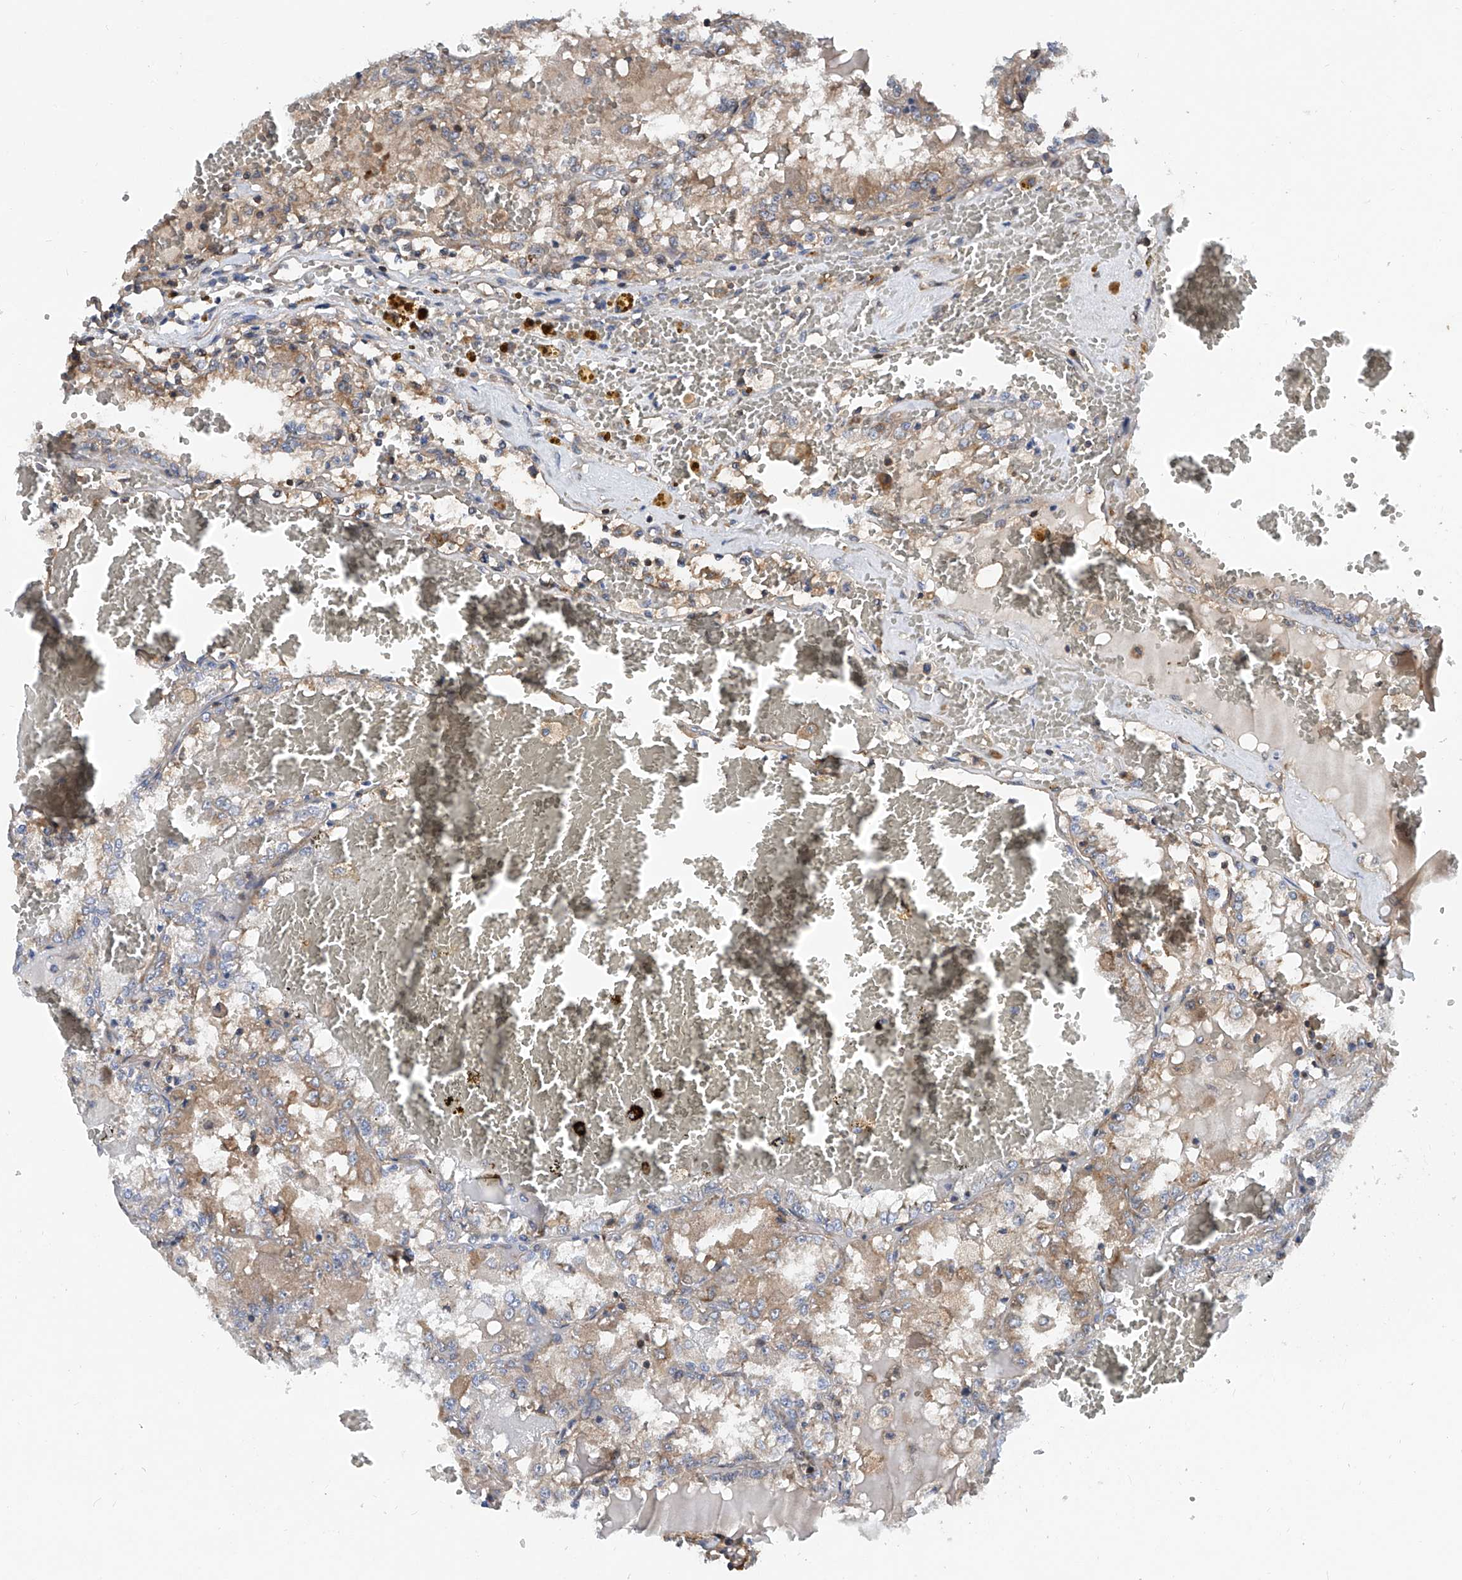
{"staining": {"intensity": "negative", "quantity": "none", "location": "none"}, "tissue": "renal cancer", "cell_type": "Tumor cells", "image_type": "cancer", "snomed": [{"axis": "morphology", "description": "Adenocarcinoma, NOS"}, {"axis": "topography", "description": "Kidney"}], "caption": "Tumor cells show no significant staining in renal adenocarcinoma.", "gene": "TRIM38", "patient": {"sex": "female", "age": 56}}